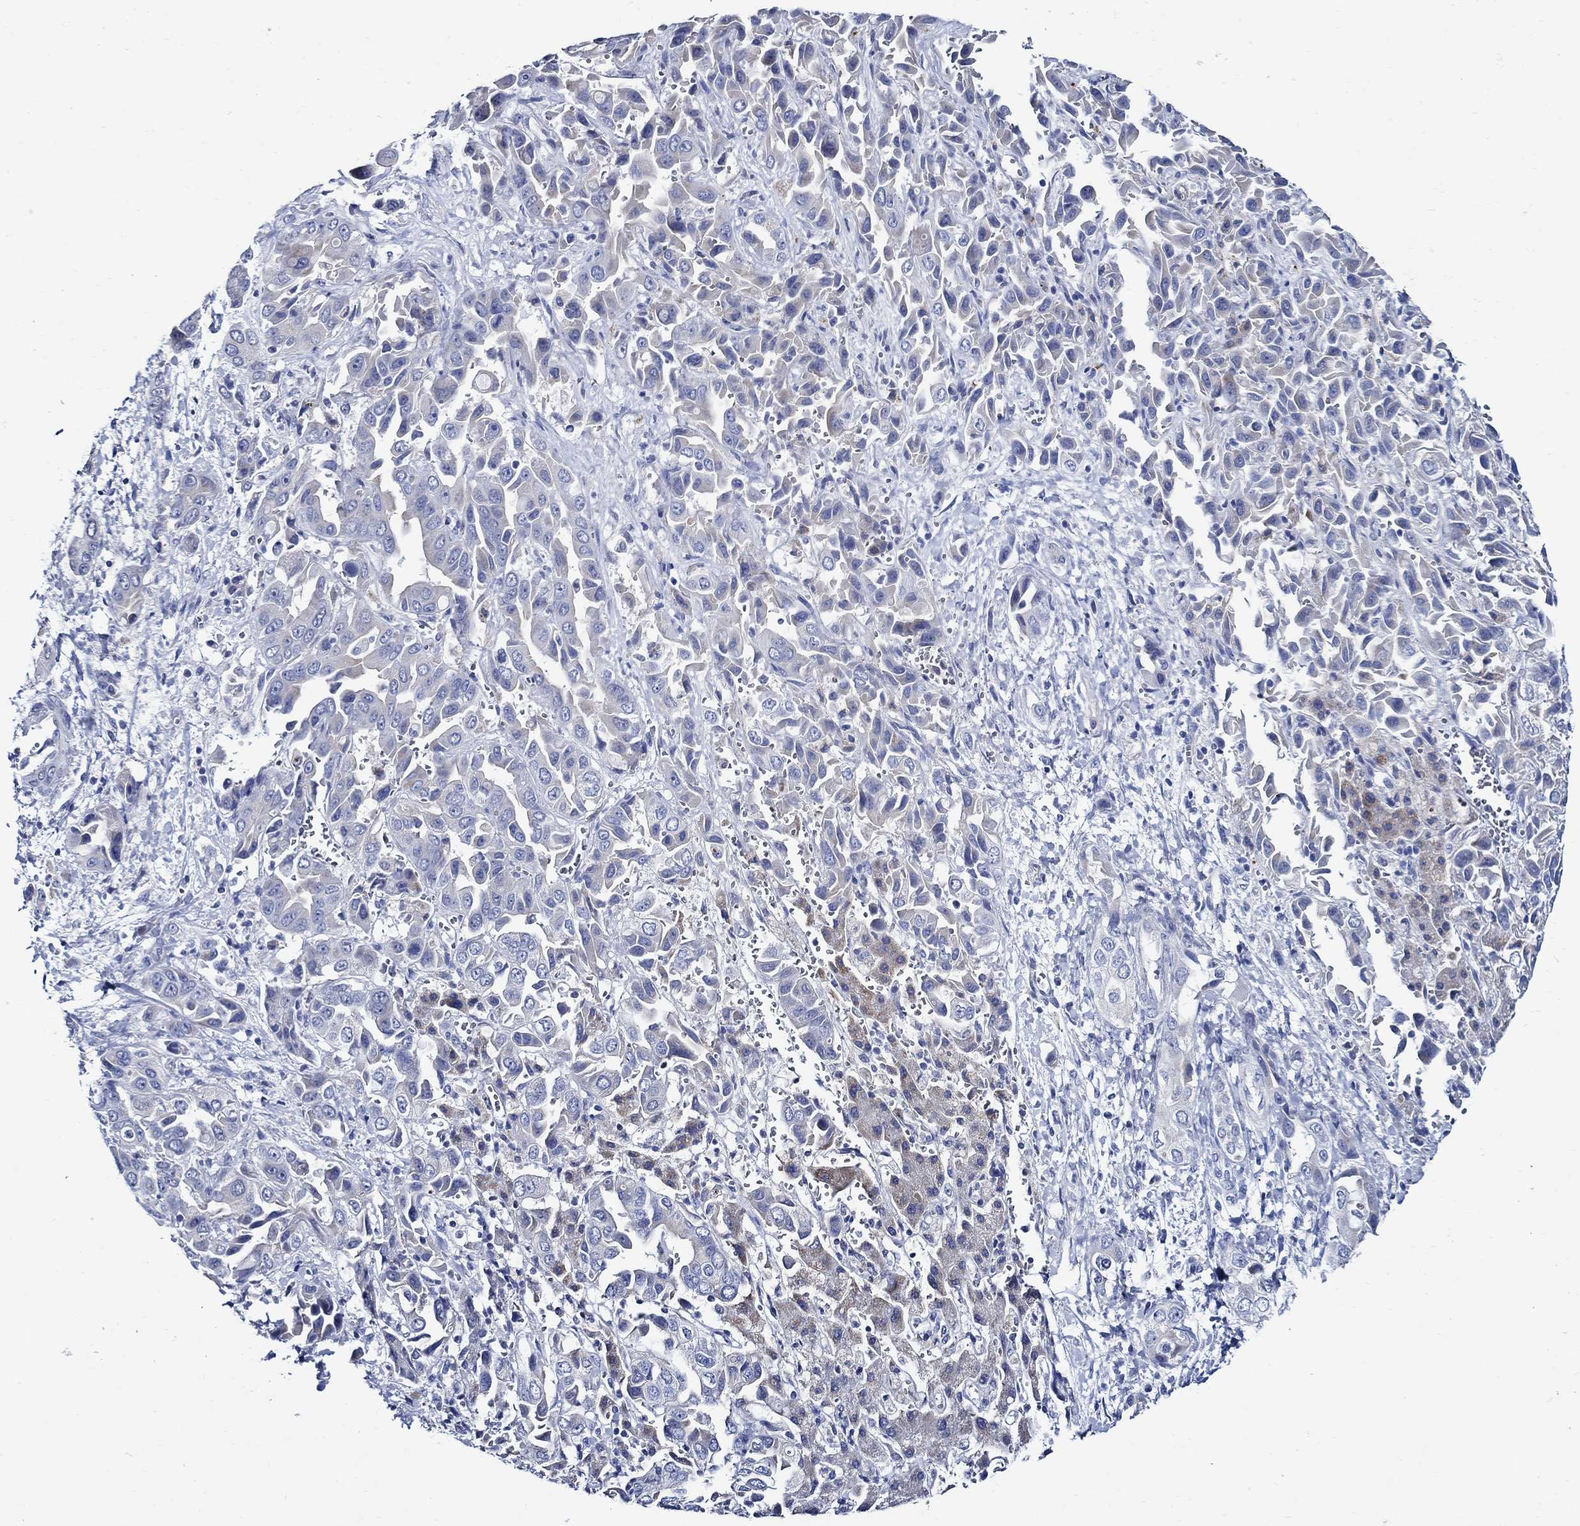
{"staining": {"intensity": "negative", "quantity": "none", "location": "none"}, "tissue": "liver cancer", "cell_type": "Tumor cells", "image_type": "cancer", "snomed": [{"axis": "morphology", "description": "Cholangiocarcinoma"}, {"axis": "topography", "description": "Liver"}], "caption": "A photomicrograph of human liver cancer (cholangiocarcinoma) is negative for staining in tumor cells. (Immunohistochemistry, brightfield microscopy, high magnification).", "gene": "SKOR1", "patient": {"sex": "female", "age": 52}}